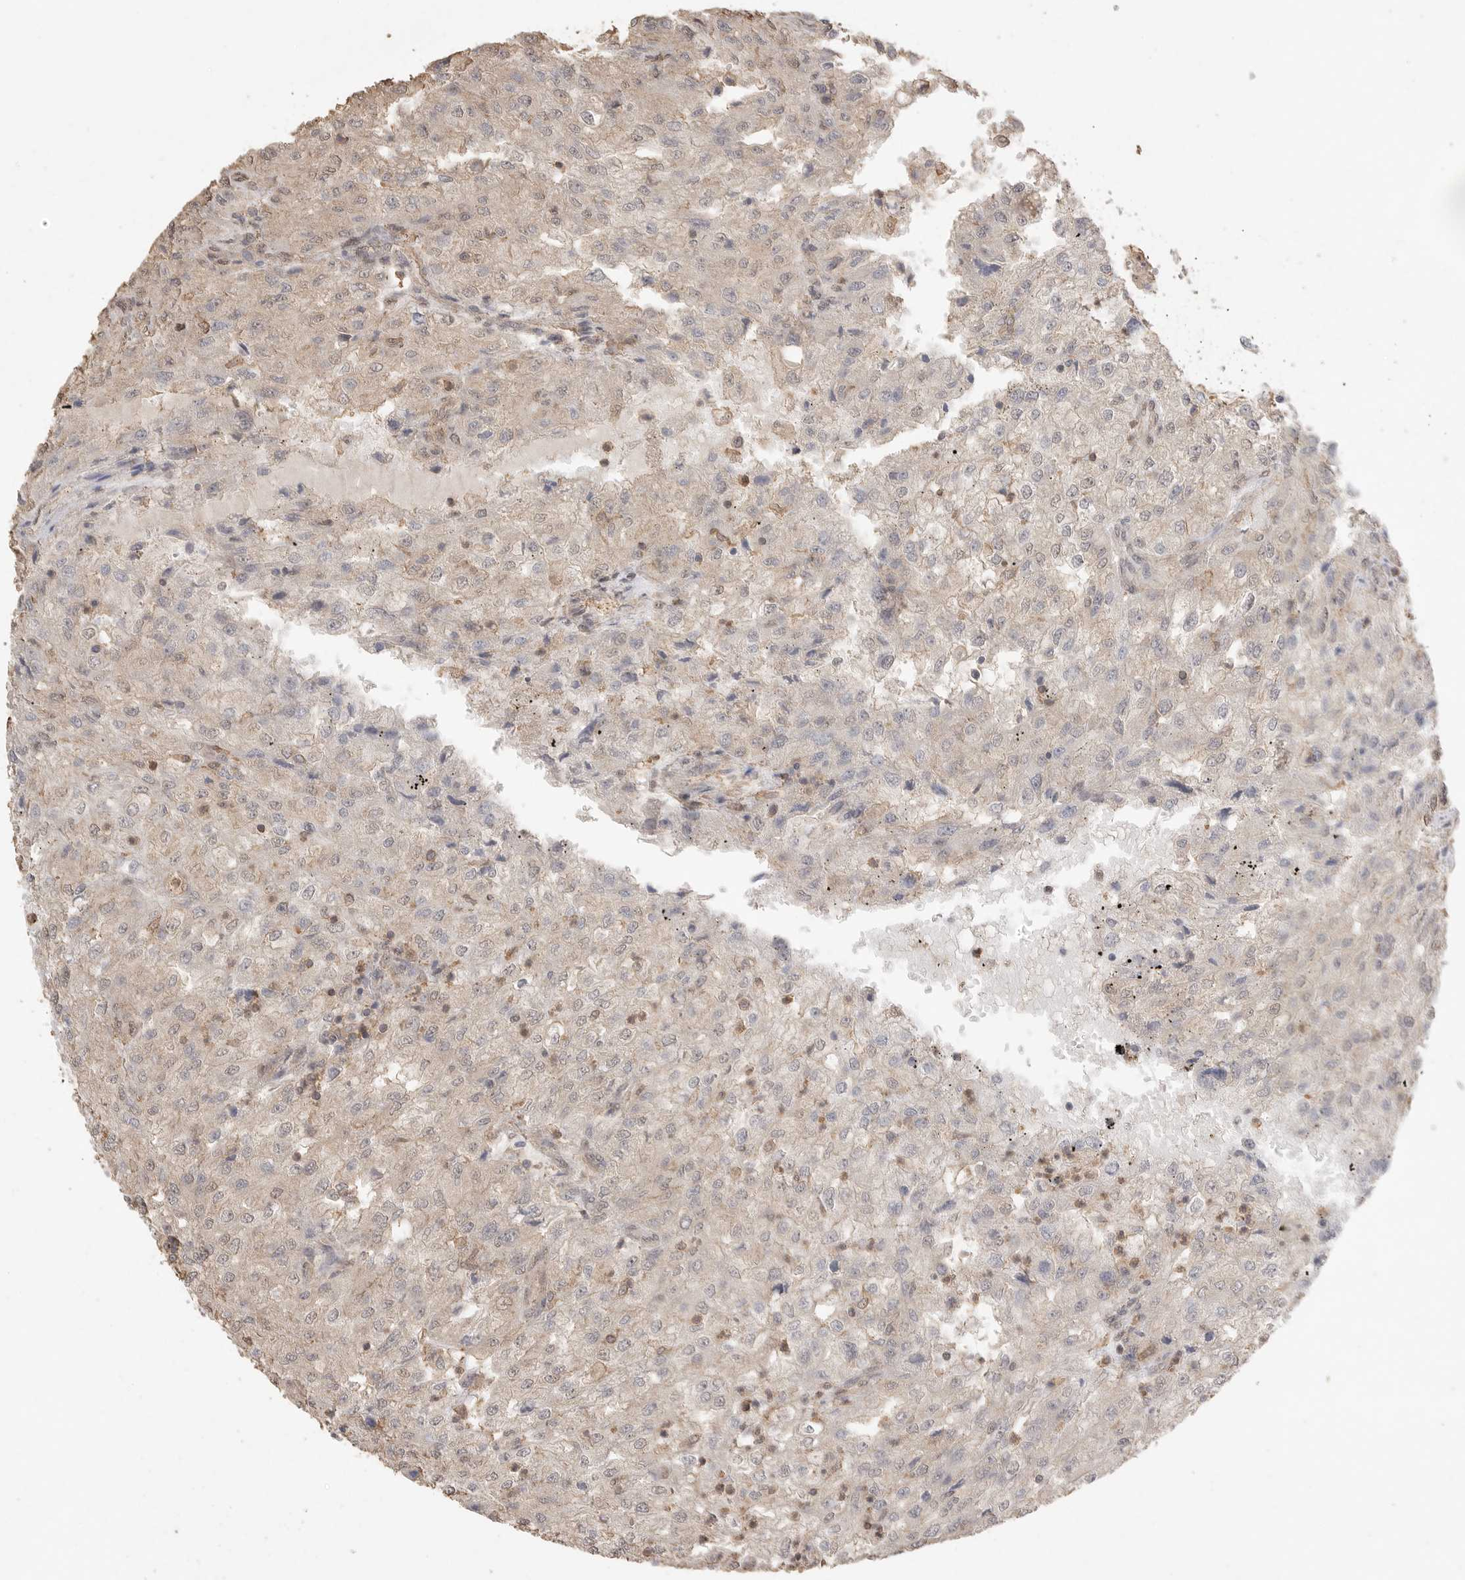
{"staining": {"intensity": "weak", "quantity": "<25%", "location": "nuclear"}, "tissue": "renal cancer", "cell_type": "Tumor cells", "image_type": "cancer", "snomed": [{"axis": "morphology", "description": "Adenocarcinoma, NOS"}, {"axis": "topography", "description": "Kidney"}], "caption": "A high-resolution photomicrograph shows immunohistochemistry (IHC) staining of renal cancer, which displays no significant staining in tumor cells.", "gene": "MAP2K1", "patient": {"sex": "female", "age": 54}}